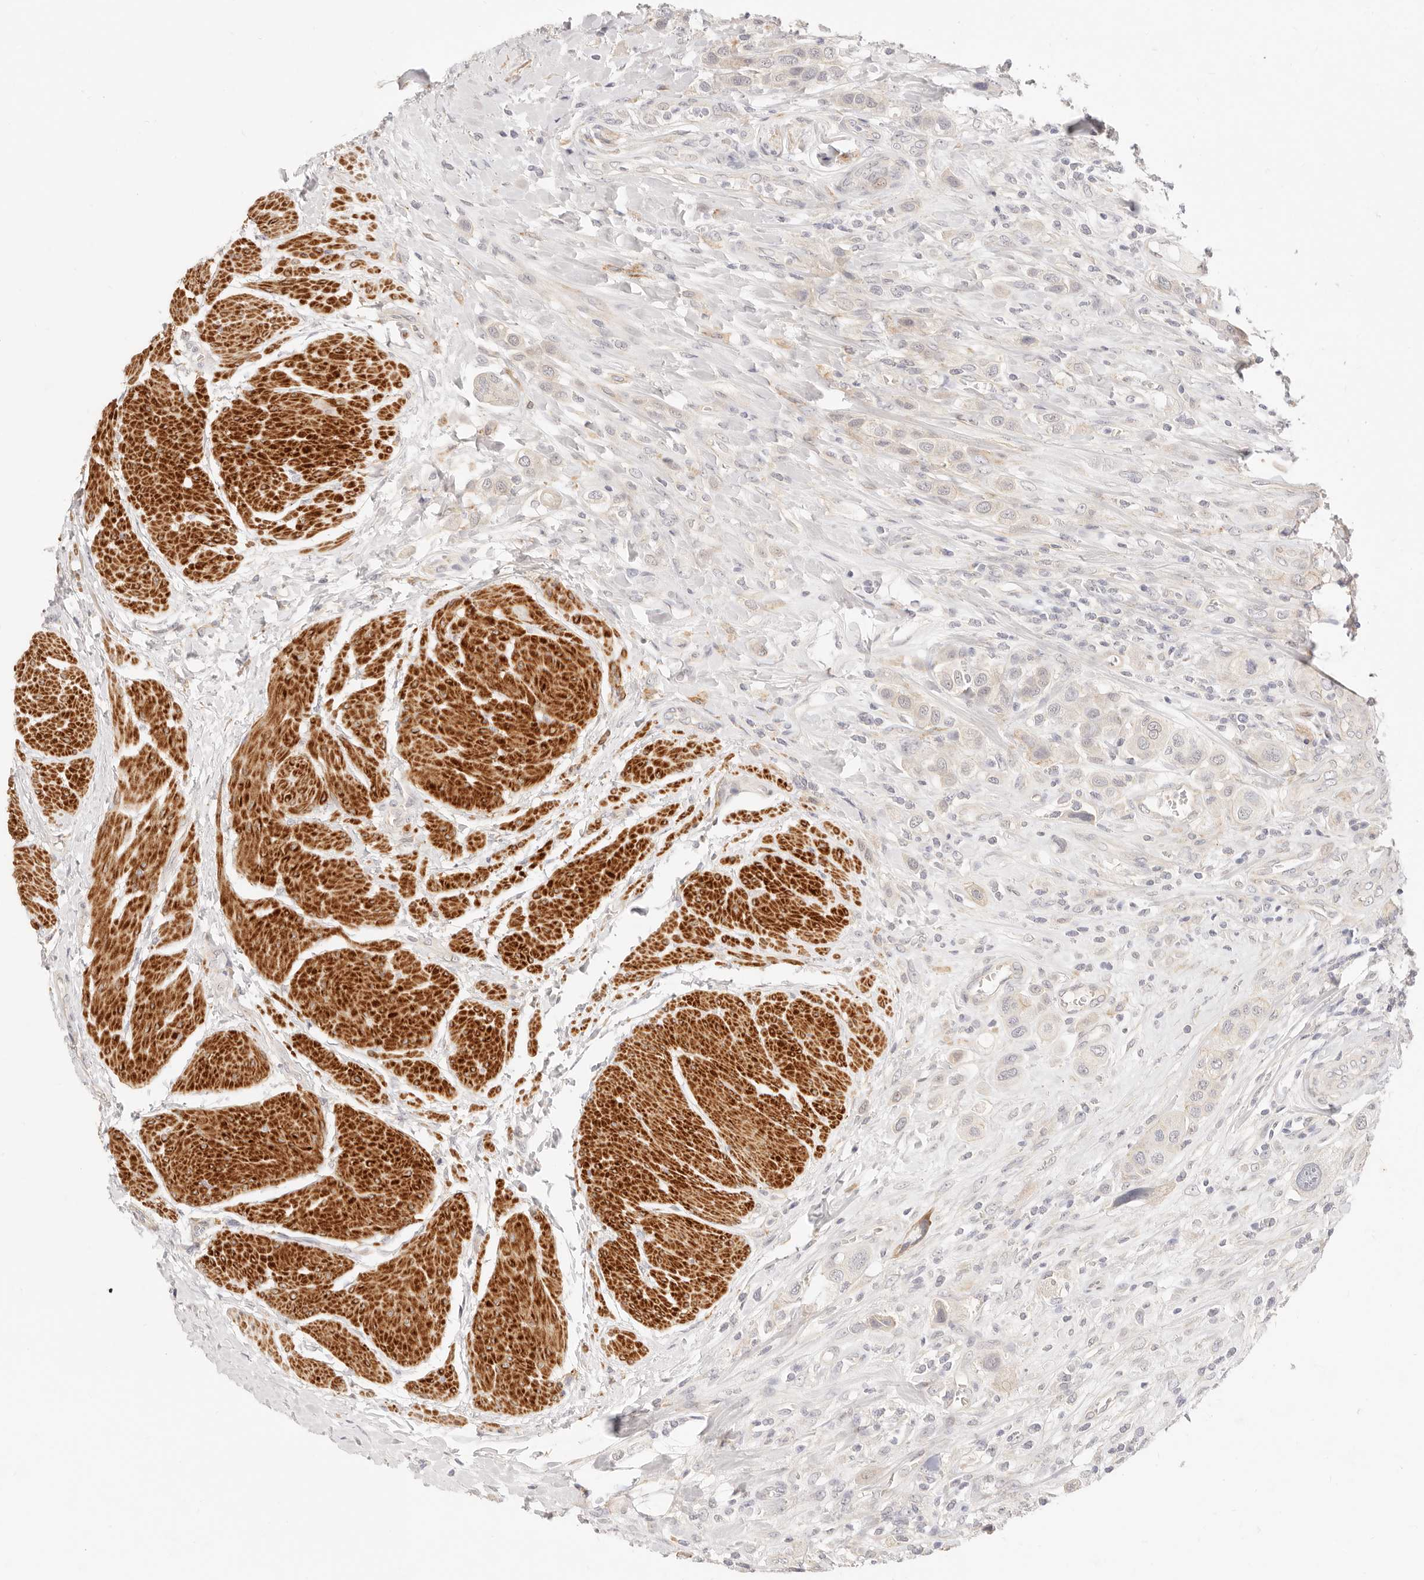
{"staining": {"intensity": "negative", "quantity": "none", "location": "none"}, "tissue": "urothelial cancer", "cell_type": "Tumor cells", "image_type": "cancer", "snomed": [{"axis": "morphology", "description": "Urothelial carcinoma, High grade"}, {"axis": "topography", "description": "Urinary bladder"}], "caption": "High-grade urothelial carcinoma stained for a protein using immunohistochemistry (IHC) displays no positivity tumor cells.", "gene": "UBXN10", "patient": {"sex": "male", "age": 50}}